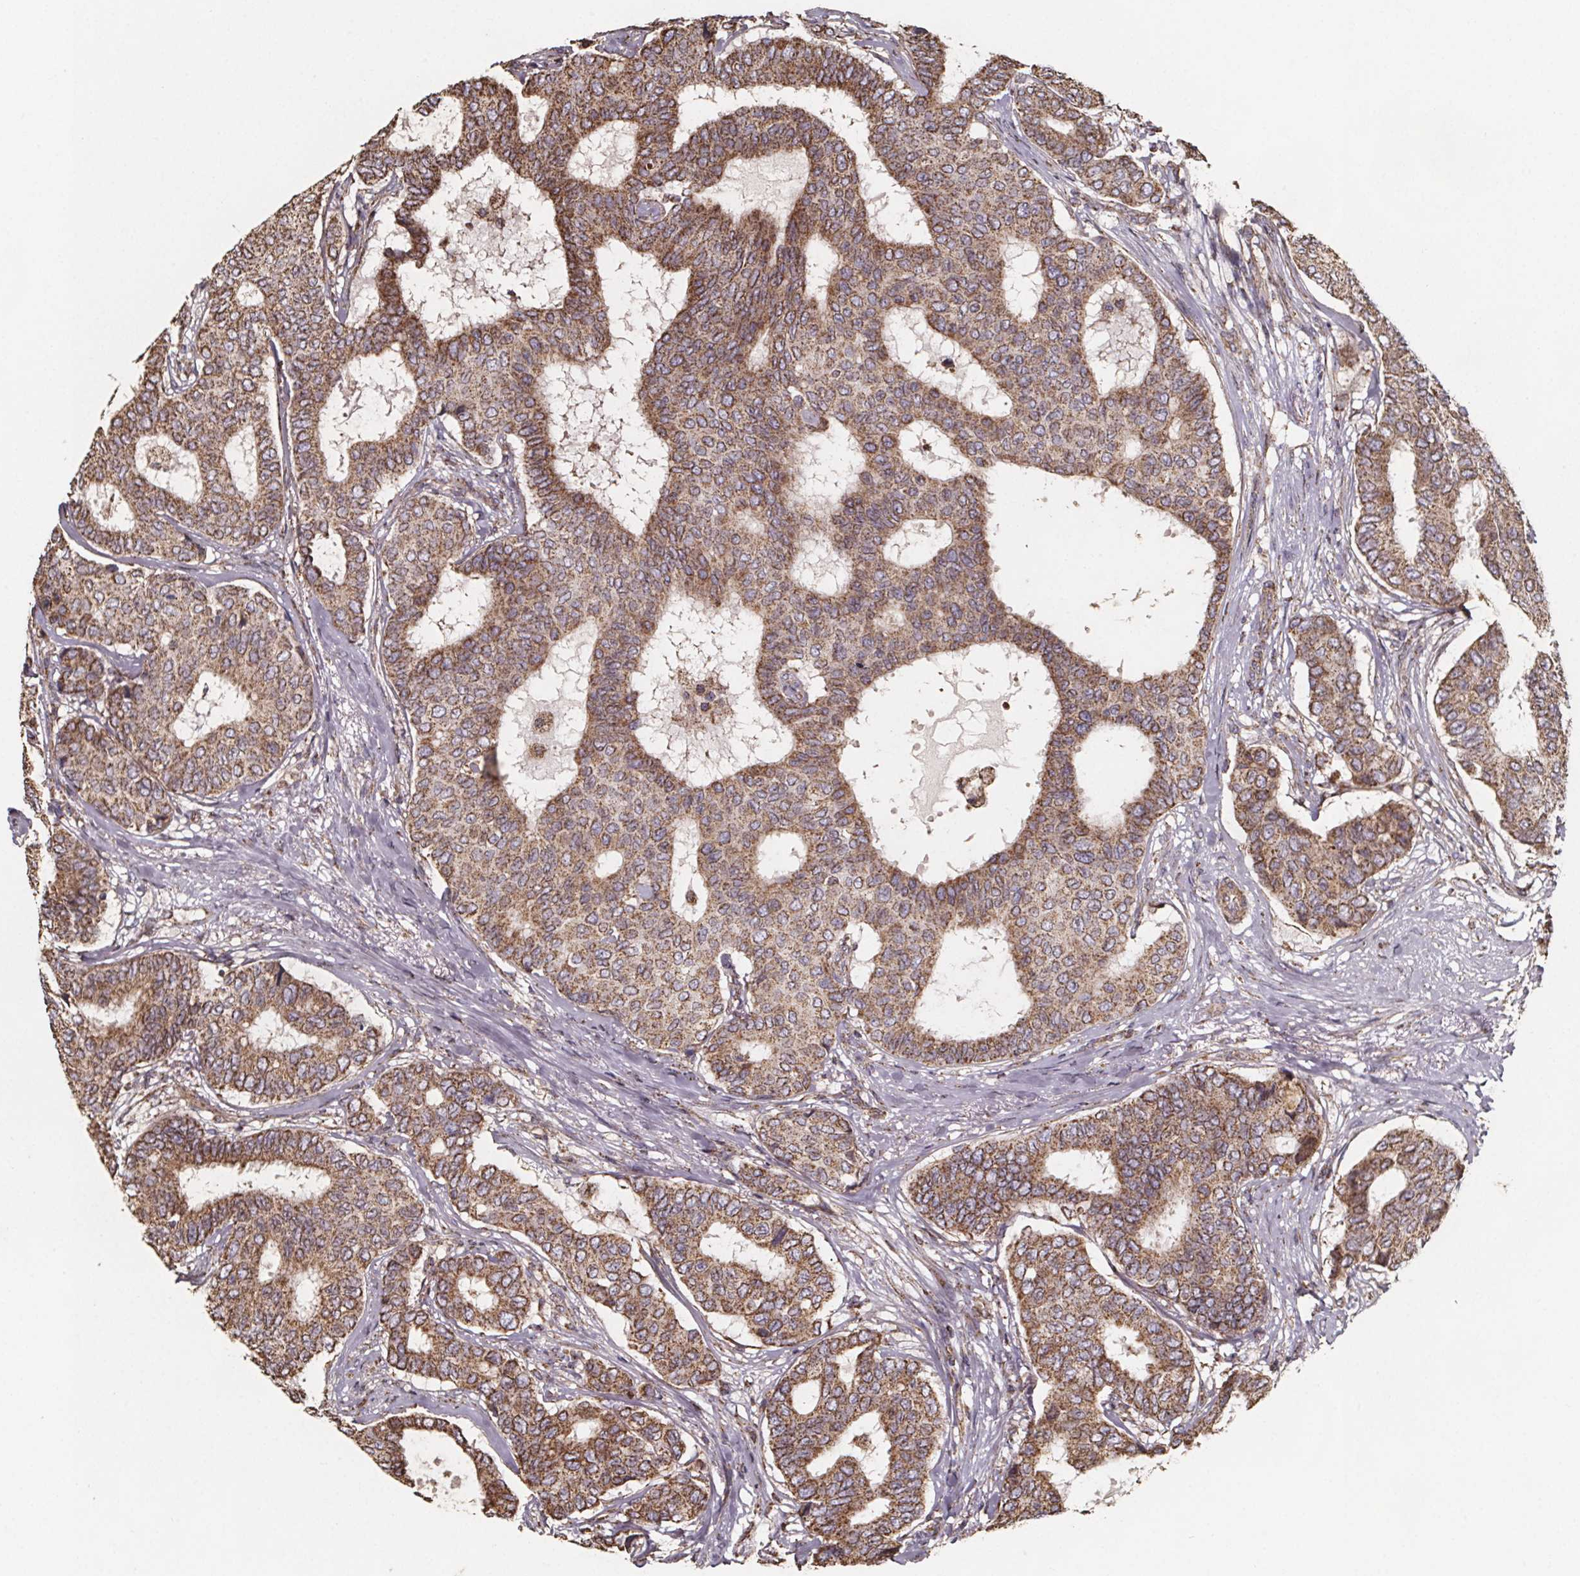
{"staining": {"intensity": "moderate", "quantity": ">75%", "location": "cytoplasmic/membranous"}, "tissue": "breast cancer", "cell_type": "Tumor cells", "image_type": "cancer", "snomed": [{"axis": "morphology", "description": "Duct carcinoma"}, {"axis": "topography", "description": "Breast"}], "caption": "The histopathology image displays a brown stain indicating the presence of a protein in the cytoplasmic/membranous of tumor cells in breast cancer.", "gene": "SLC35D2", "patient": {"sex": "female", "age": 75}}